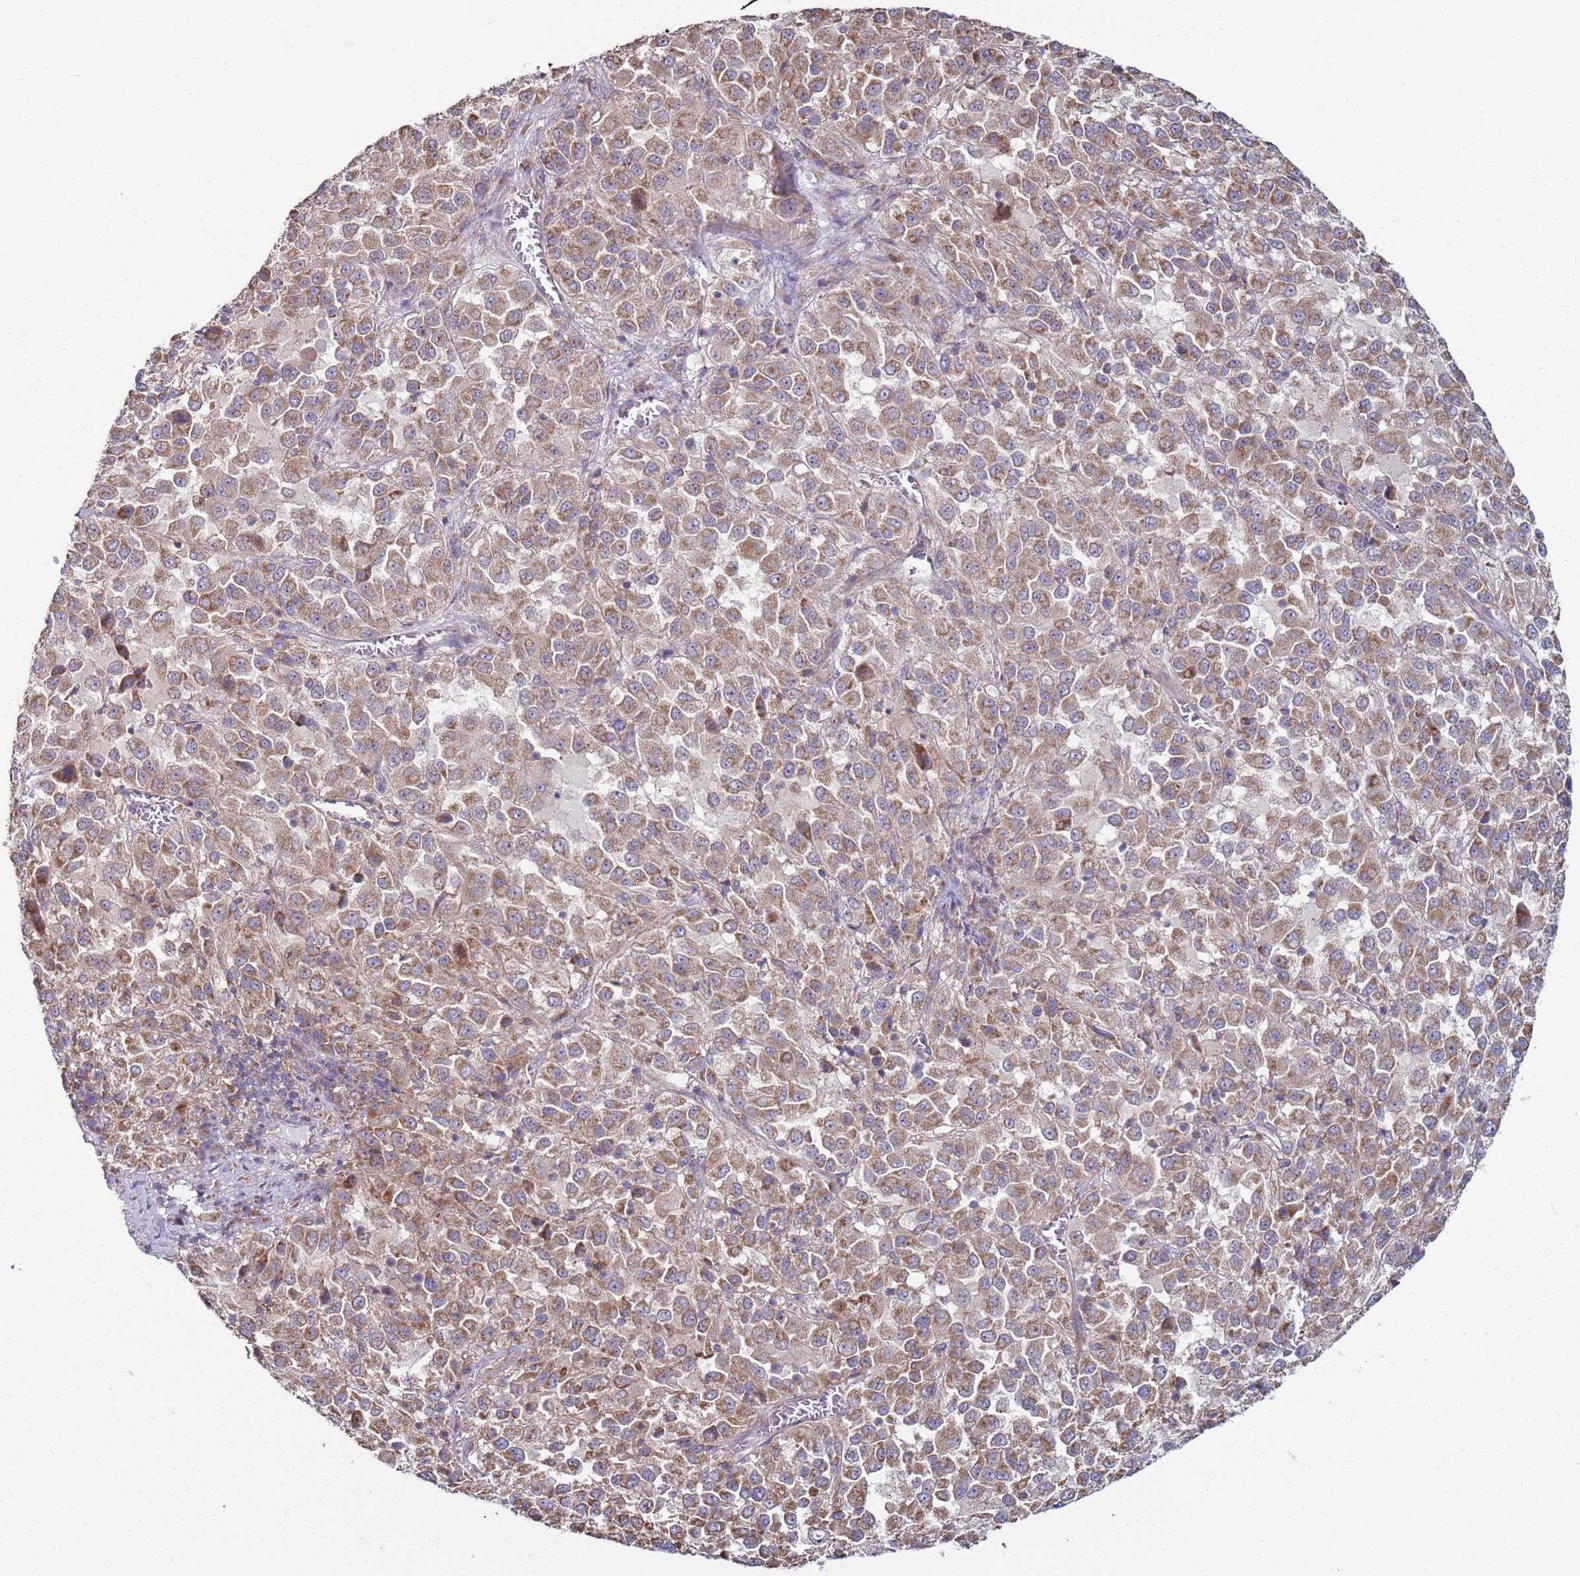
{"staining": {"intensity": "moderate", "quantity": ">75%", "location": "cytoplasmic/membranous"}, "tissue": "melanoma", "cell_type": "Tumor cells", "image_type": "cancer", "snomed": [{"axis": "morphology", "description": "Malignant melanoma, Metastatic site"}, {"axis": "topography", "description": "Lung"}], "caption": "High-magnification brightfield microscopy of melanoma stained with DAB (3,3'-diaminobenzidine) (brown) and counterstained with hematoxylin (blue). tumor cells exhibit moderate cytoplasmic/membranous expression is identified in about>75% of cells.", "gene": "DIP2B", "patient": {"sex": "male", "age": 64}}